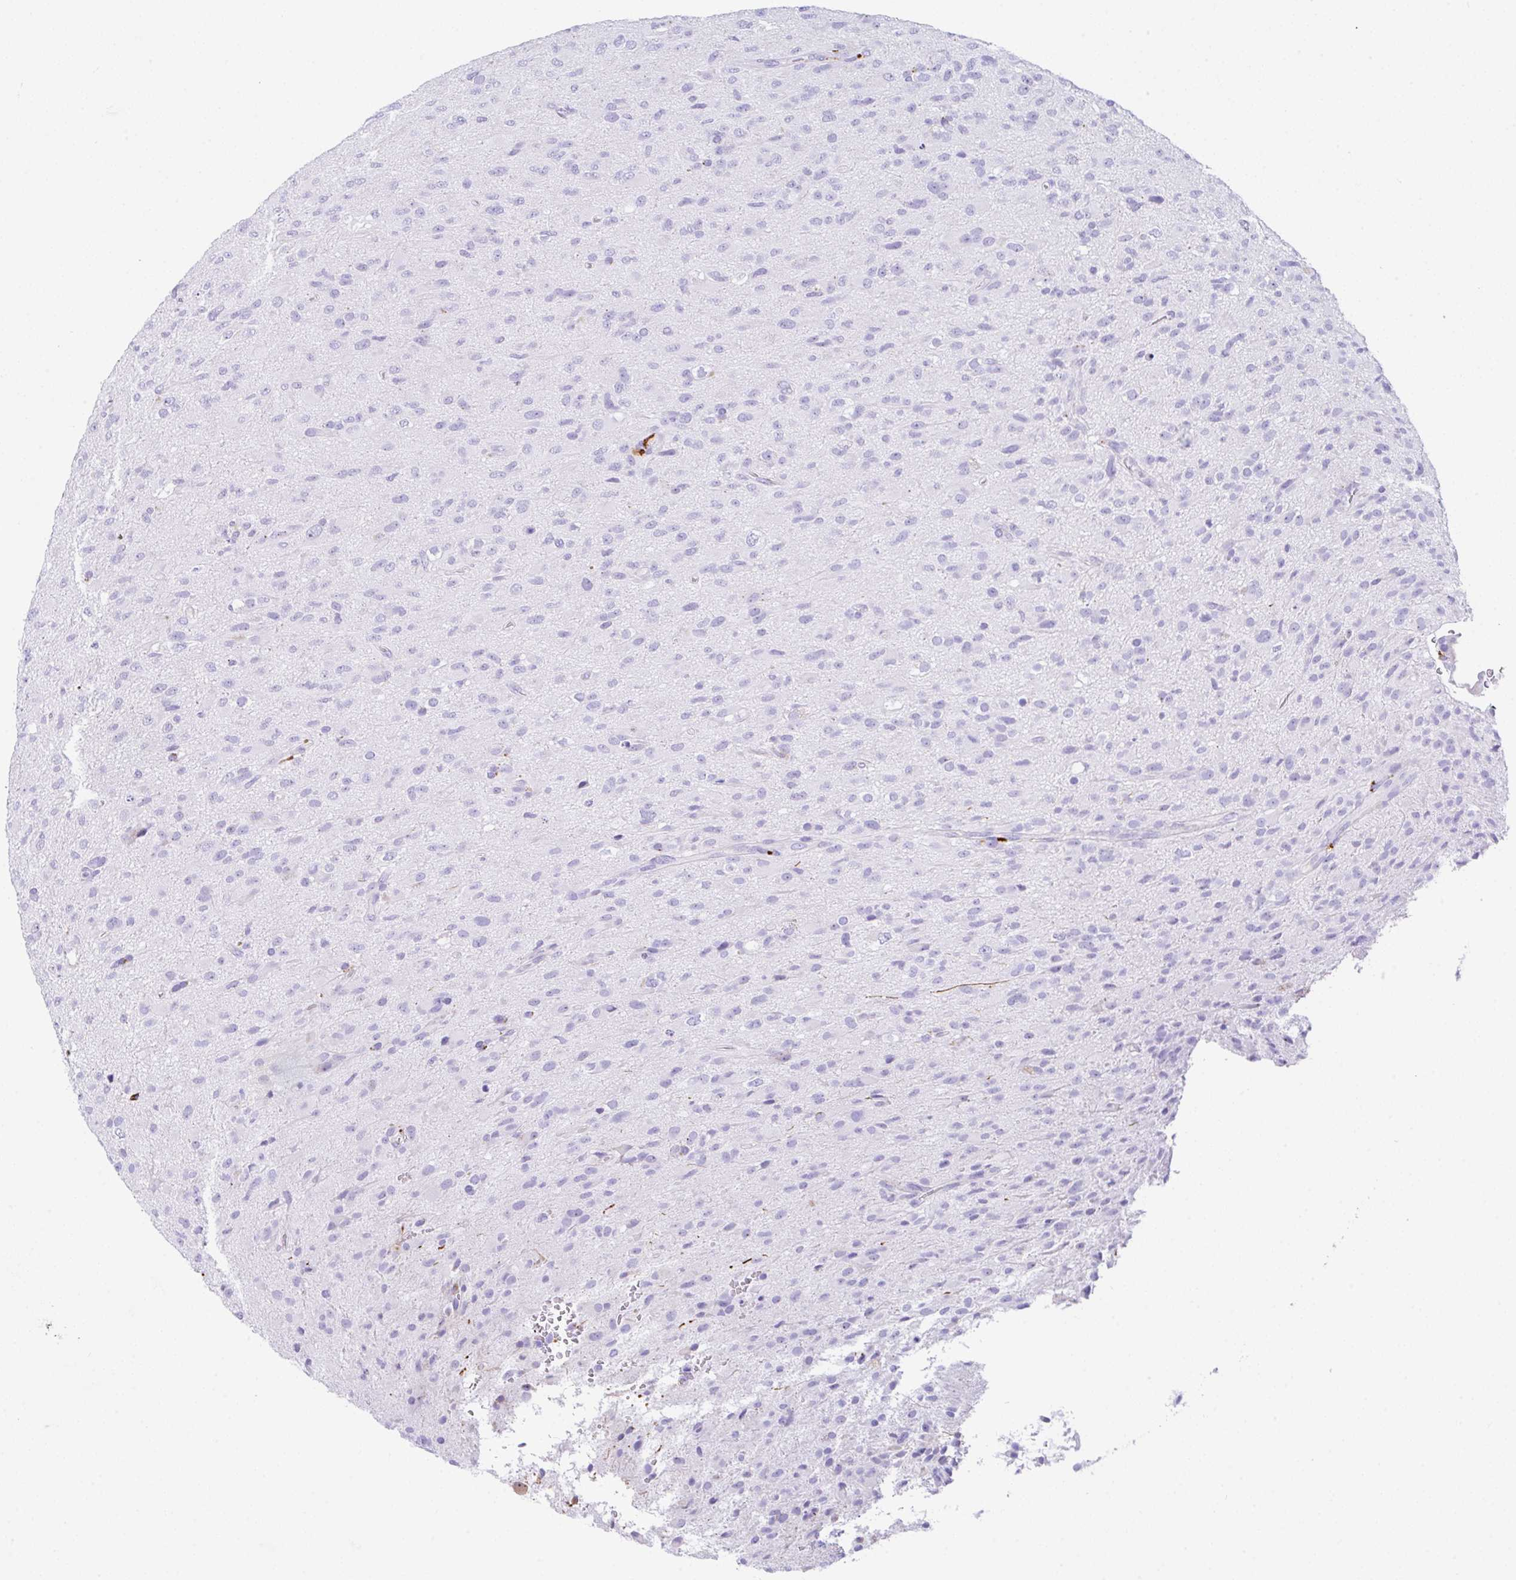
{"staining": {"intensity": "negative", "quantity": "none", "location": "none"}, "tissue": "glioma", "cell_type": "Tumor cells", "image_type": "cancer", "snomed": [{"axis": "morphology", "description": "Glioma, malignant, Low grade"}, {"axis": "topography", "description": "Brain"}], "caption": "Image shows no significant protein positivity in tumor cells of malignant glioma (low-grade).", "gene": "NDUFAF8", "patient": {"sex": "male", "age": 65}}